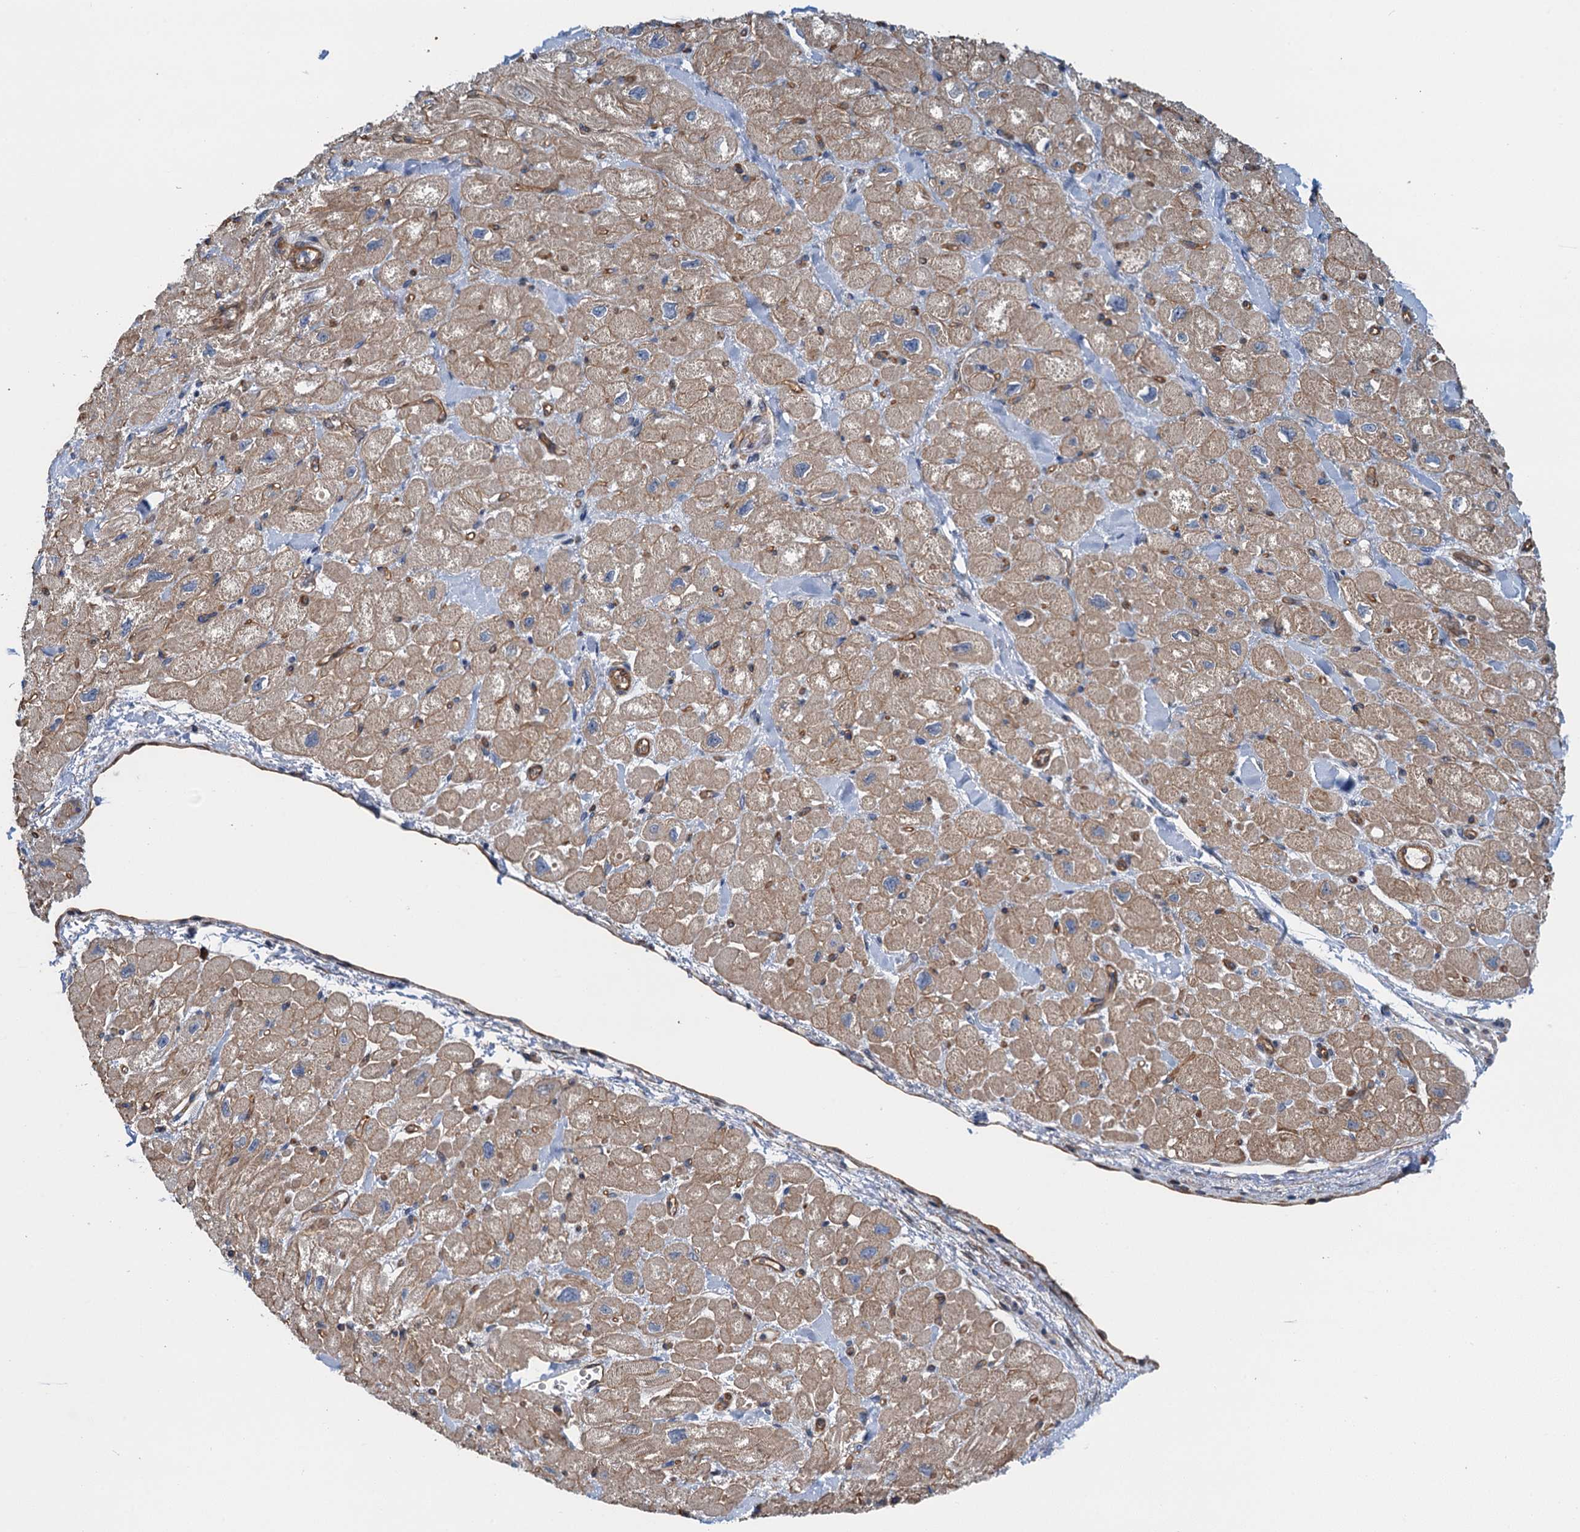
{"staining": {"intensity": "moderate", "quantity": "25%-75%", "location": "cytoplasmic/membranous"}, "tissue": "heart muscle", "cell_type": "Cardiomyocytes", "image_type": "normal", "snomed": [{"axis": "morphology", "description": "Normal tissue, NOS"}, {"axis": "topography", "description": "Heart"}], "caption": "A histopathology image of human heart muscle stained for a protein reveals moderate cytoplasmic/membranous brown staining in cardiomyocytes.", "gene": "ROGDI", "patient": {"sex": "male", "age": 65}}